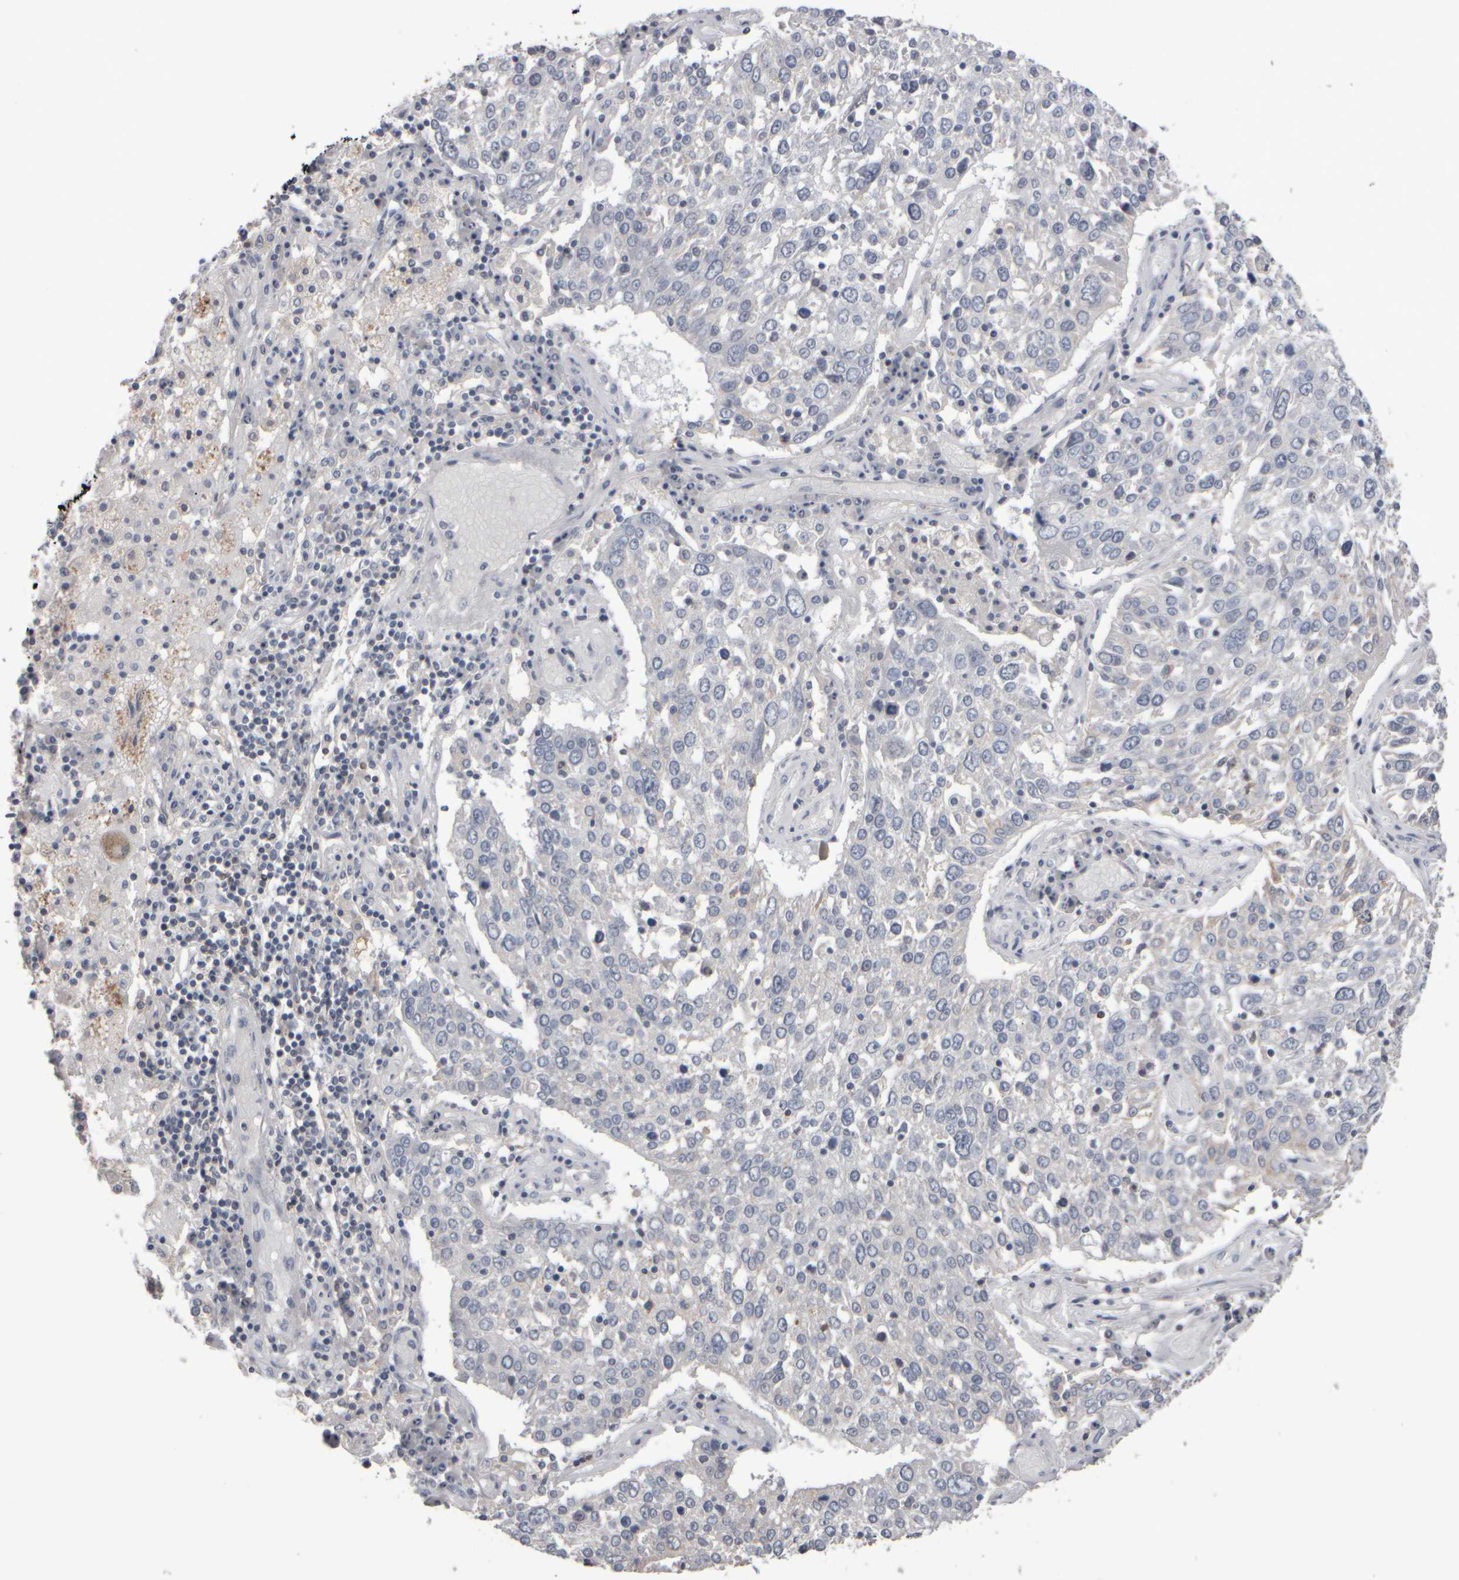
{"staining": {"intensity": "negative", "quantity": "none", "location": "none"}, "tissue": "lung cancer", "cell_type": "Tumor cells", "image_type": "cancer", "snomed": [{"axis": "morphology", "description": "Squamous cell carcinoma, NOS"}, {"axis": "topography", "description": "Lung"}], "caption": "The photomicrograph exhibits no staining of tumor cells in lung cancer (squamous cell carcinoma). Brightfield microscopy of IHC stained with DAB (brown) and hematoxylin (blue), captured at high magnification.", "gene": "EPHX2", "patient": {"sex": "male", "age": 65}}